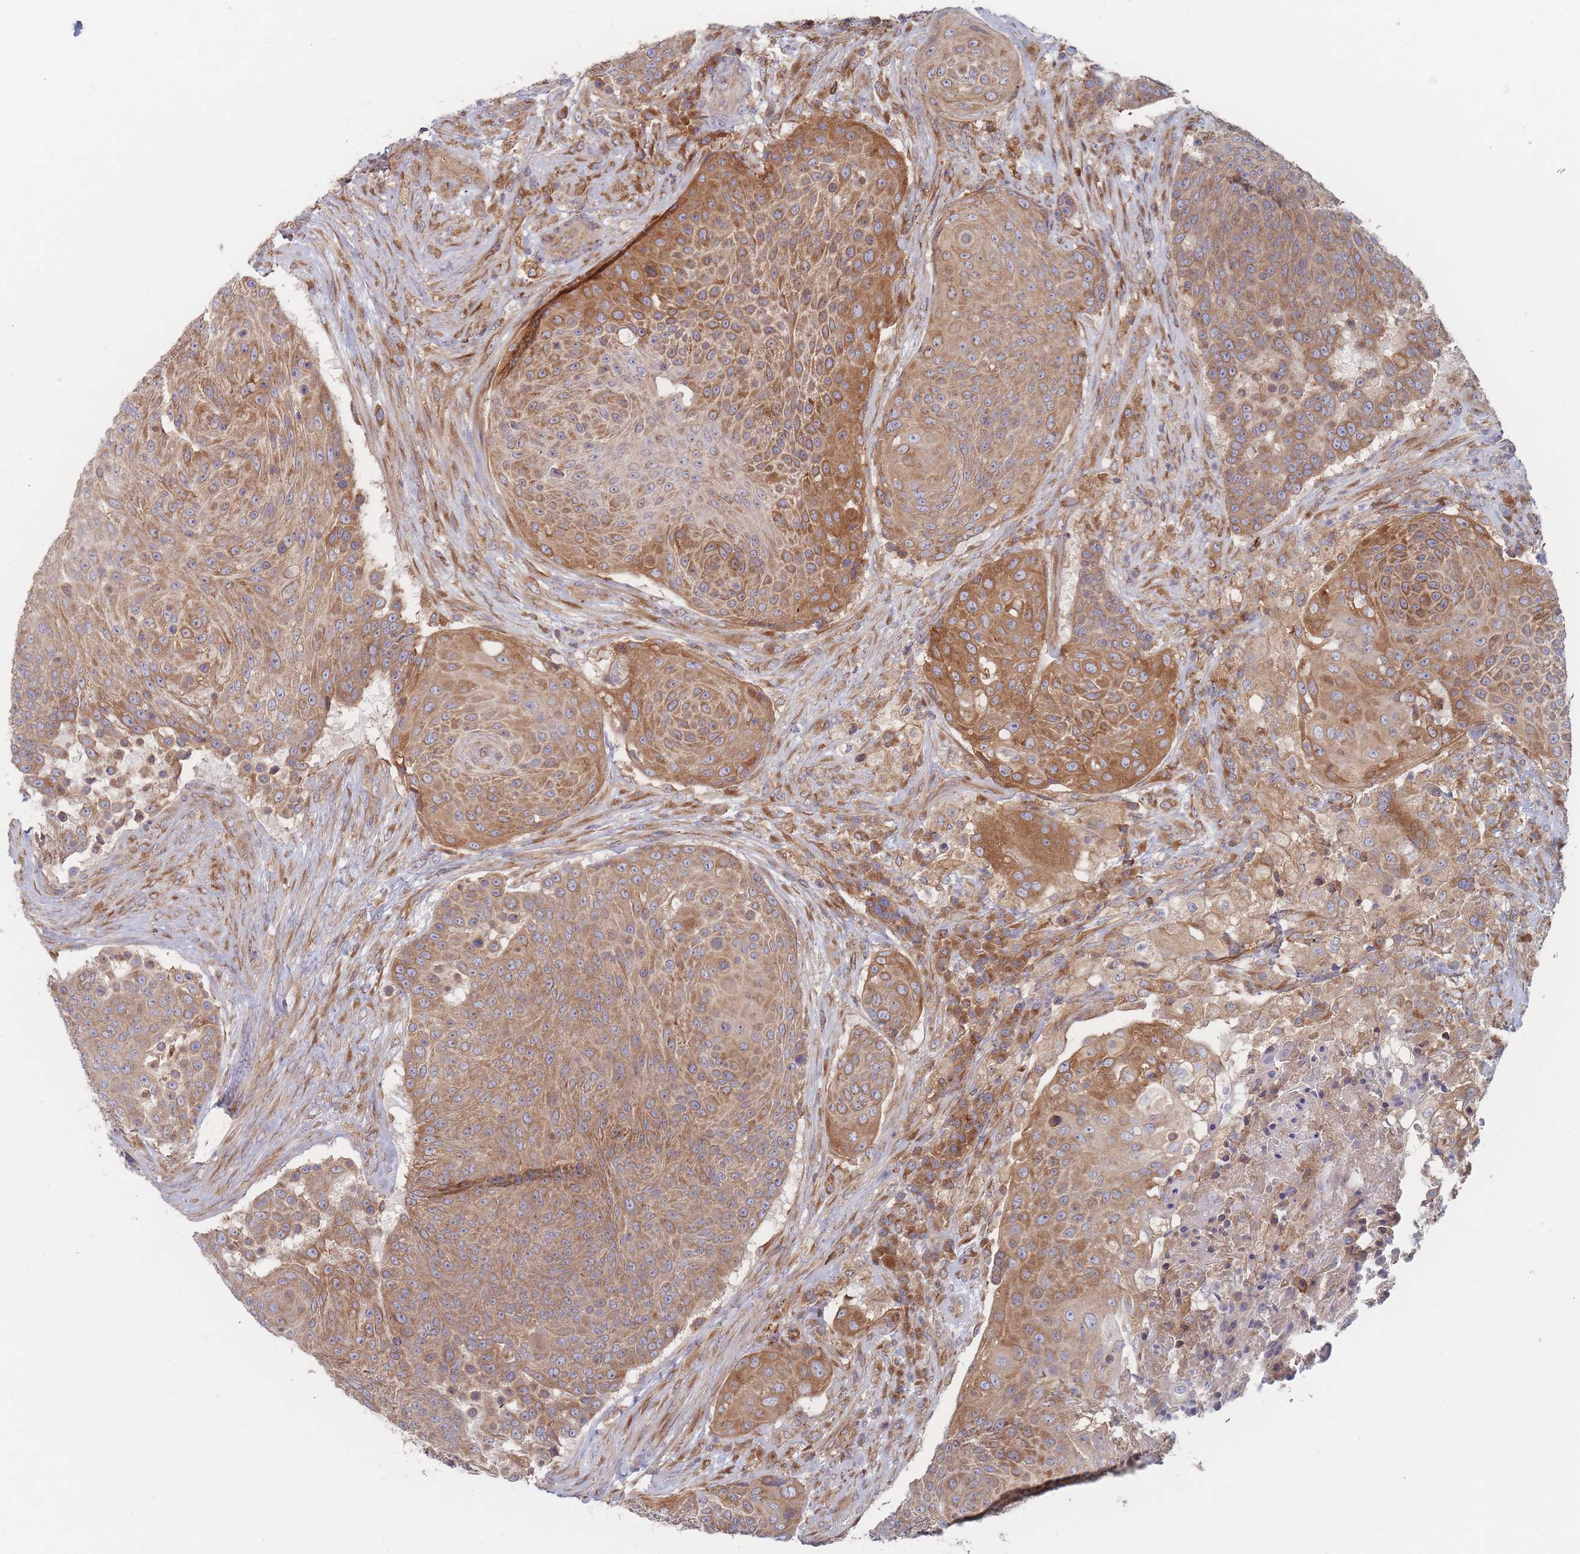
{"staining": {"intensity": "moderate", "quantity": ">75%", "location": "cytoplasmic/membranous"}, "tissue": "urothelial cancer", "cell_type": "Tumor cells", "image_type": "cancer", "snomed": [{"axis": "morphology", "description": "Urothelial carcinoma, High grade"}, {"axis": "topography", "description": "Urinary bladder"}], "caption": "IHC of human urothelial carcinoma (high-grade) displays medium levels of moderate cytoplasmic/membranous expression in about >75% of tumor cells. (IHC, brightfield microscopy, high magnification).", "gene": "KDSR", "patient": {"sex": "female", "age": 63}}